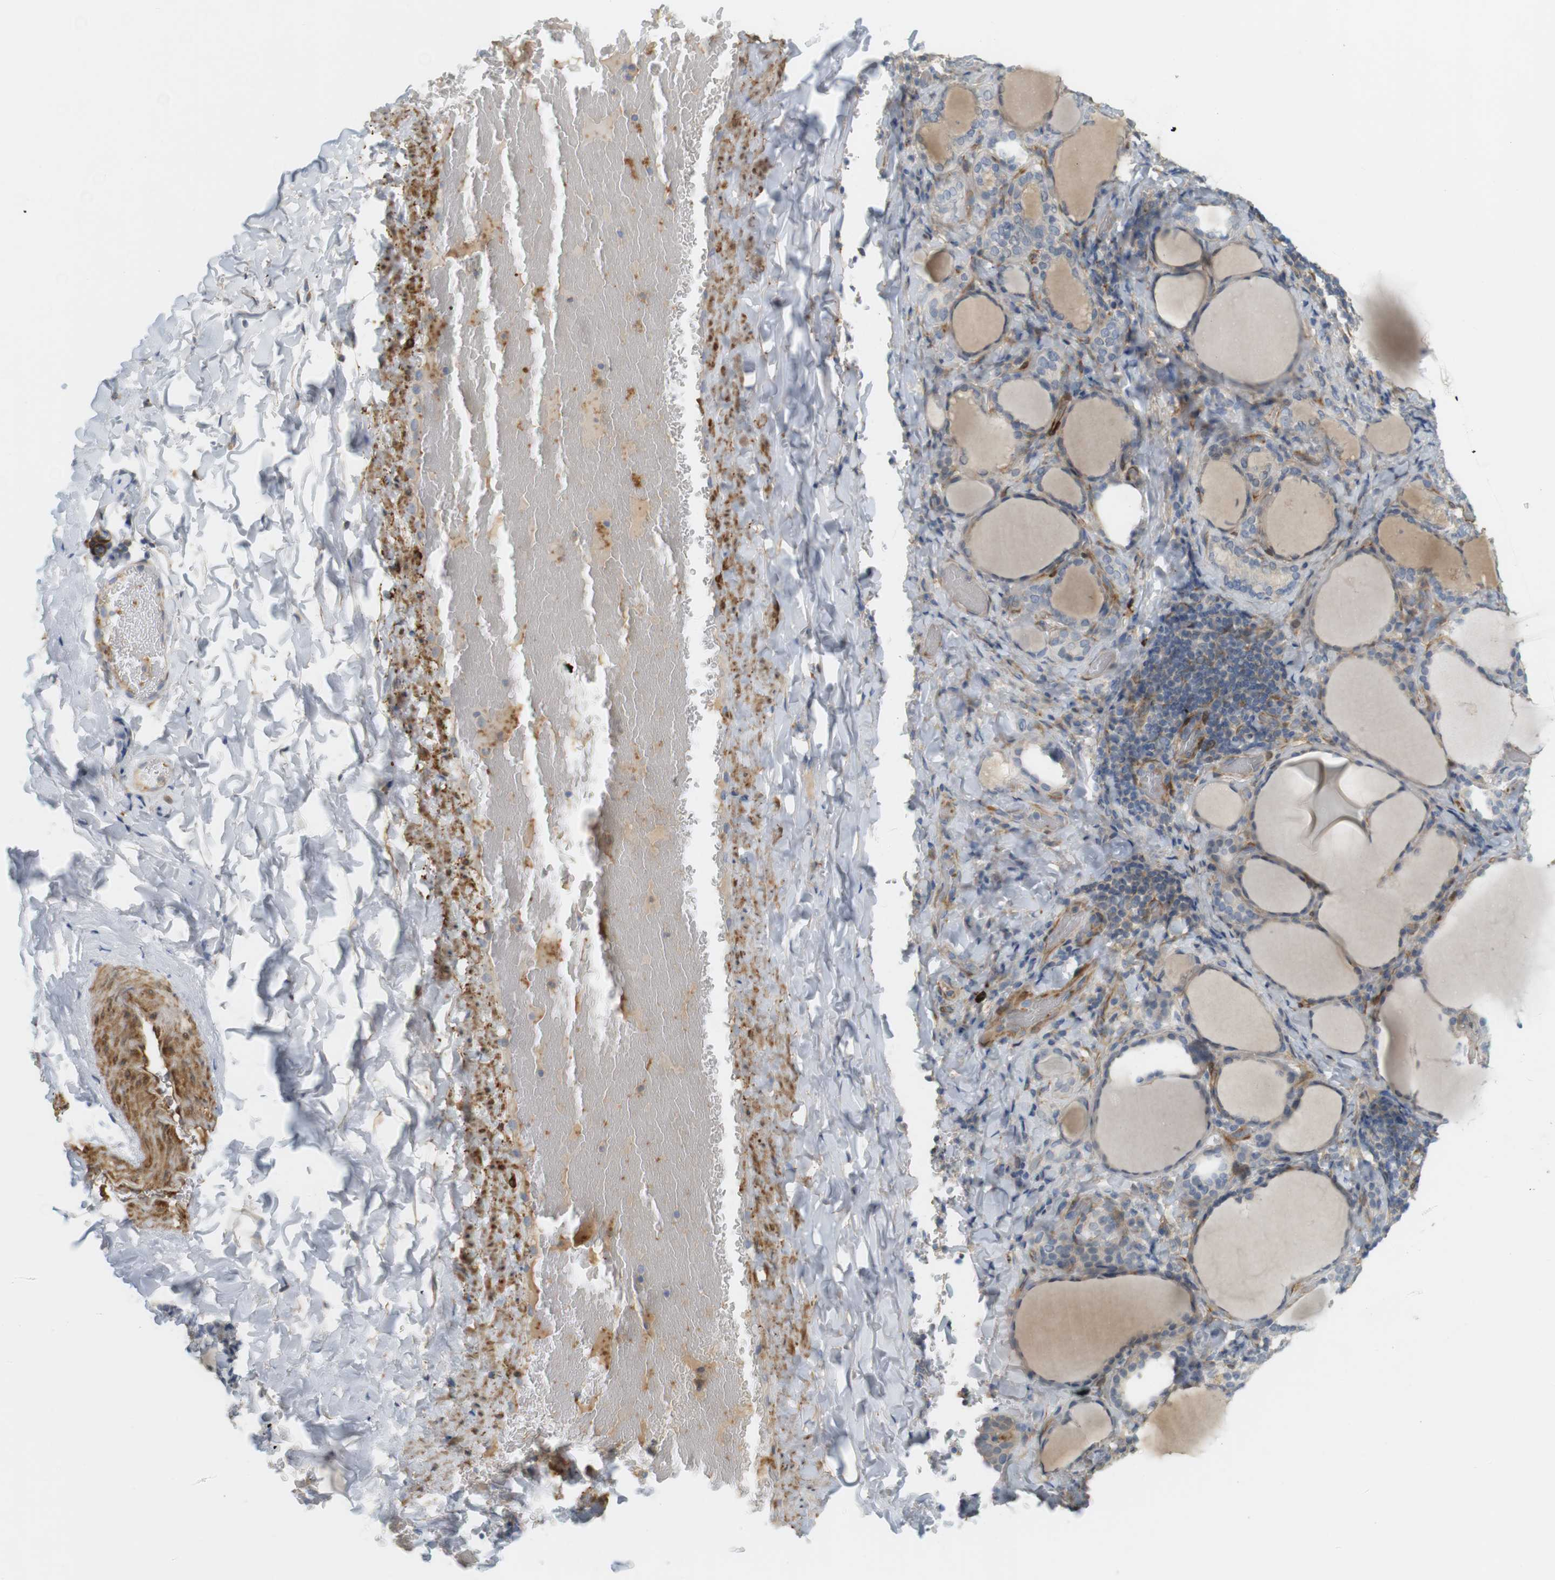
{"staining": {"intensity": "moderate", "quantity": "<25%", "location": "cytoplasmic/membranous"}, "tissue": "thyroid gland", "cell_type": "Glandular cells", "image_type": "normal", "snomed": [{"axis": "morphology", "description": "Normal tissue, NOS"}, {"axis": "morphology", "description": "Papillary adenocarcinoma, NOS"}, {"axis": "topography", "description": "Thyroid gland"}], "caption": "The photomicrograph exhibits a brown stain indicating the presence of a protein in the cytoplasmic/membranous of glandular cells in thyroid gland. (DAB (3,3'-diaminobenzidine) IHC, brown staining for protein, blue staining for nuclei).", "gene": "PDE3A", "patient": {"sex": "female", "age": 30}}